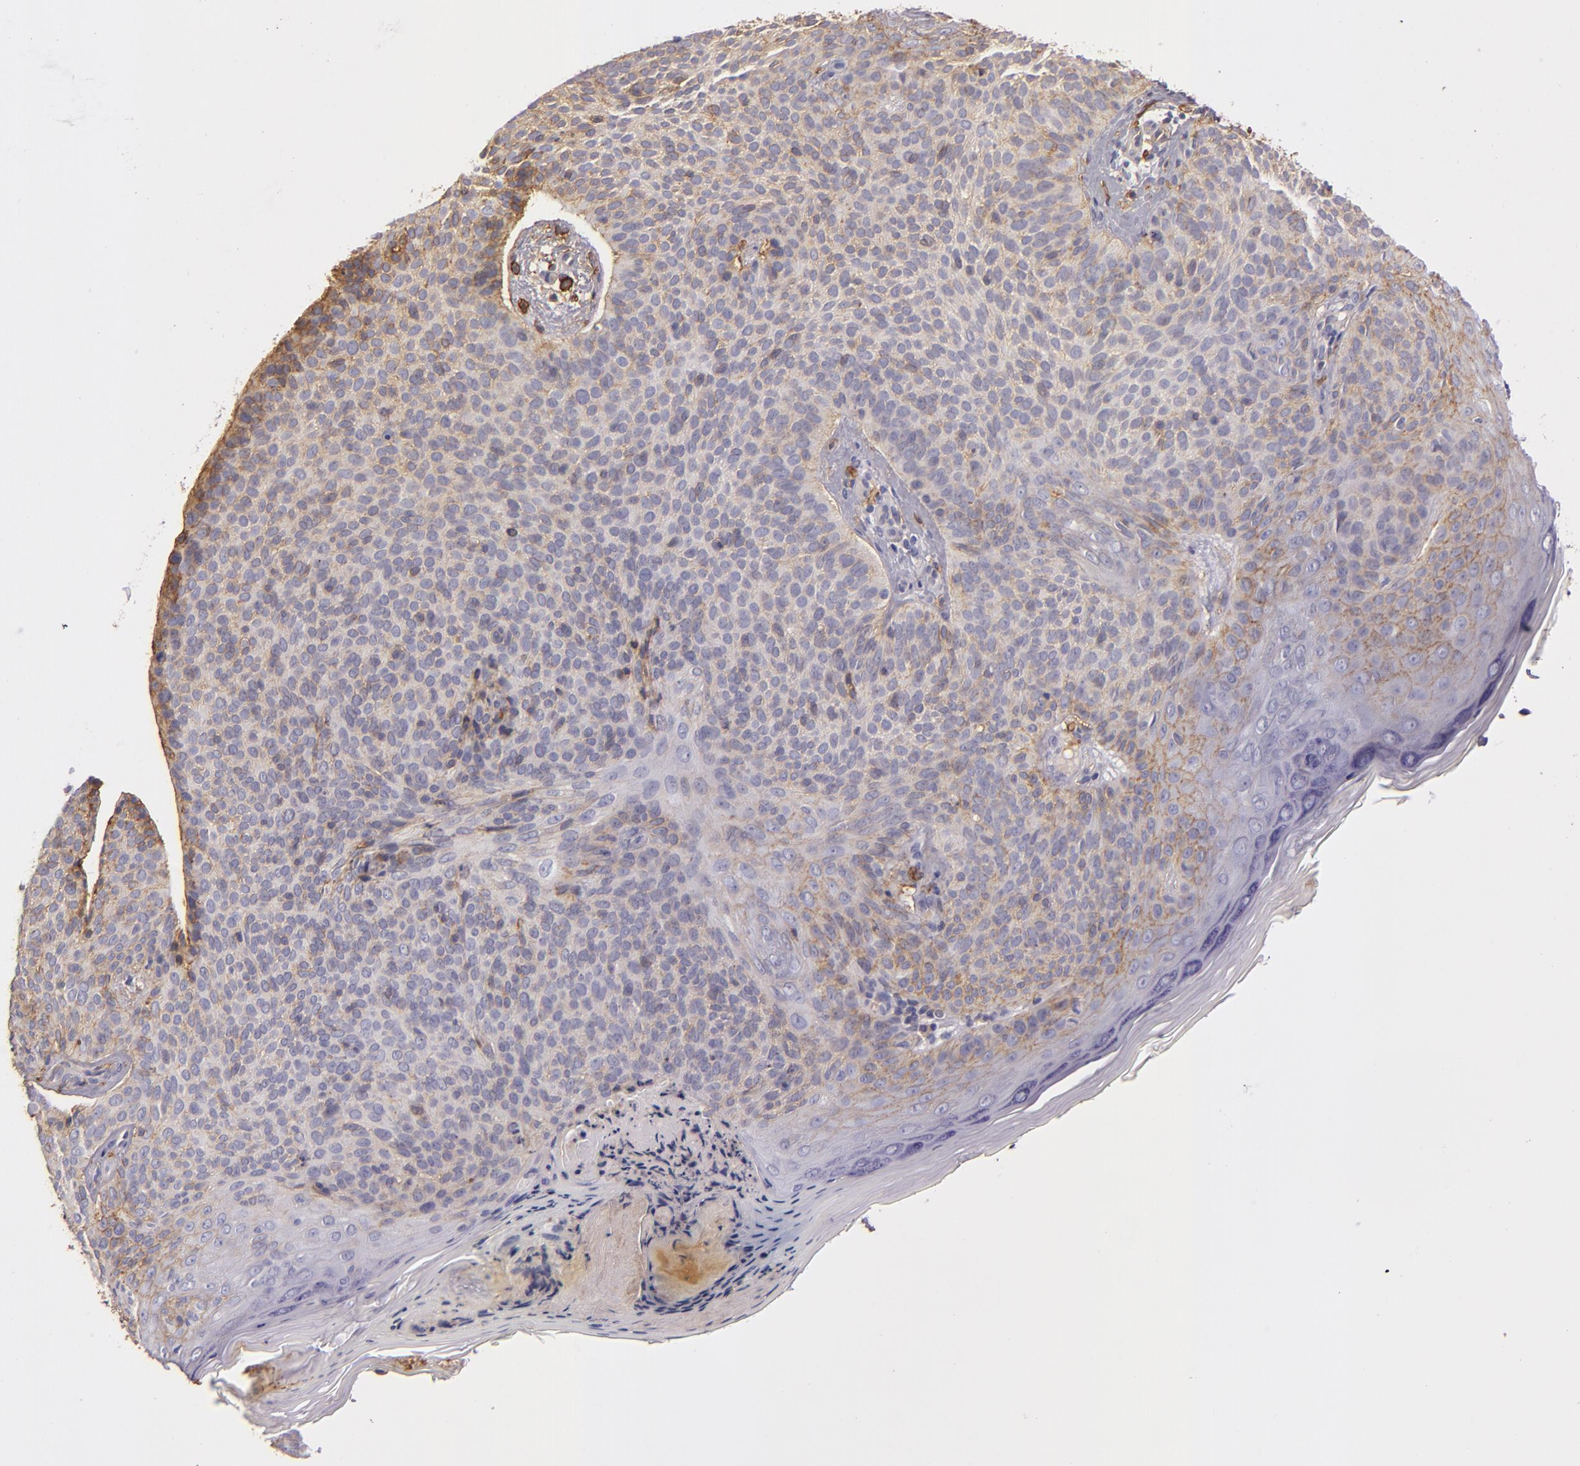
{"staining": {"intensity": "weak", "quantity": ">75%", "location": "cytoplasmic/membranous"}, "tissue": "skin cancer", "cell_type": "Tumor cells", "image_type": "cancer", "snomed": [{"axis": "morphology", "description": "Basal cell carcinoma"}, {"axis": "topography", "description": "Skin"}], "caption": "Immunohistochemistry micrograph of neoplastic tissue: human skin cancer (basal cell carcinoma) stained using IHC reveals low levels of weak protein expression localized specifically in the cytoplasmic/membranous of tumor cells, appearing as a cytoplasmic/membranous brown color.", "gene": "CD9", "patient": {"sex": "female", "age": 78}}